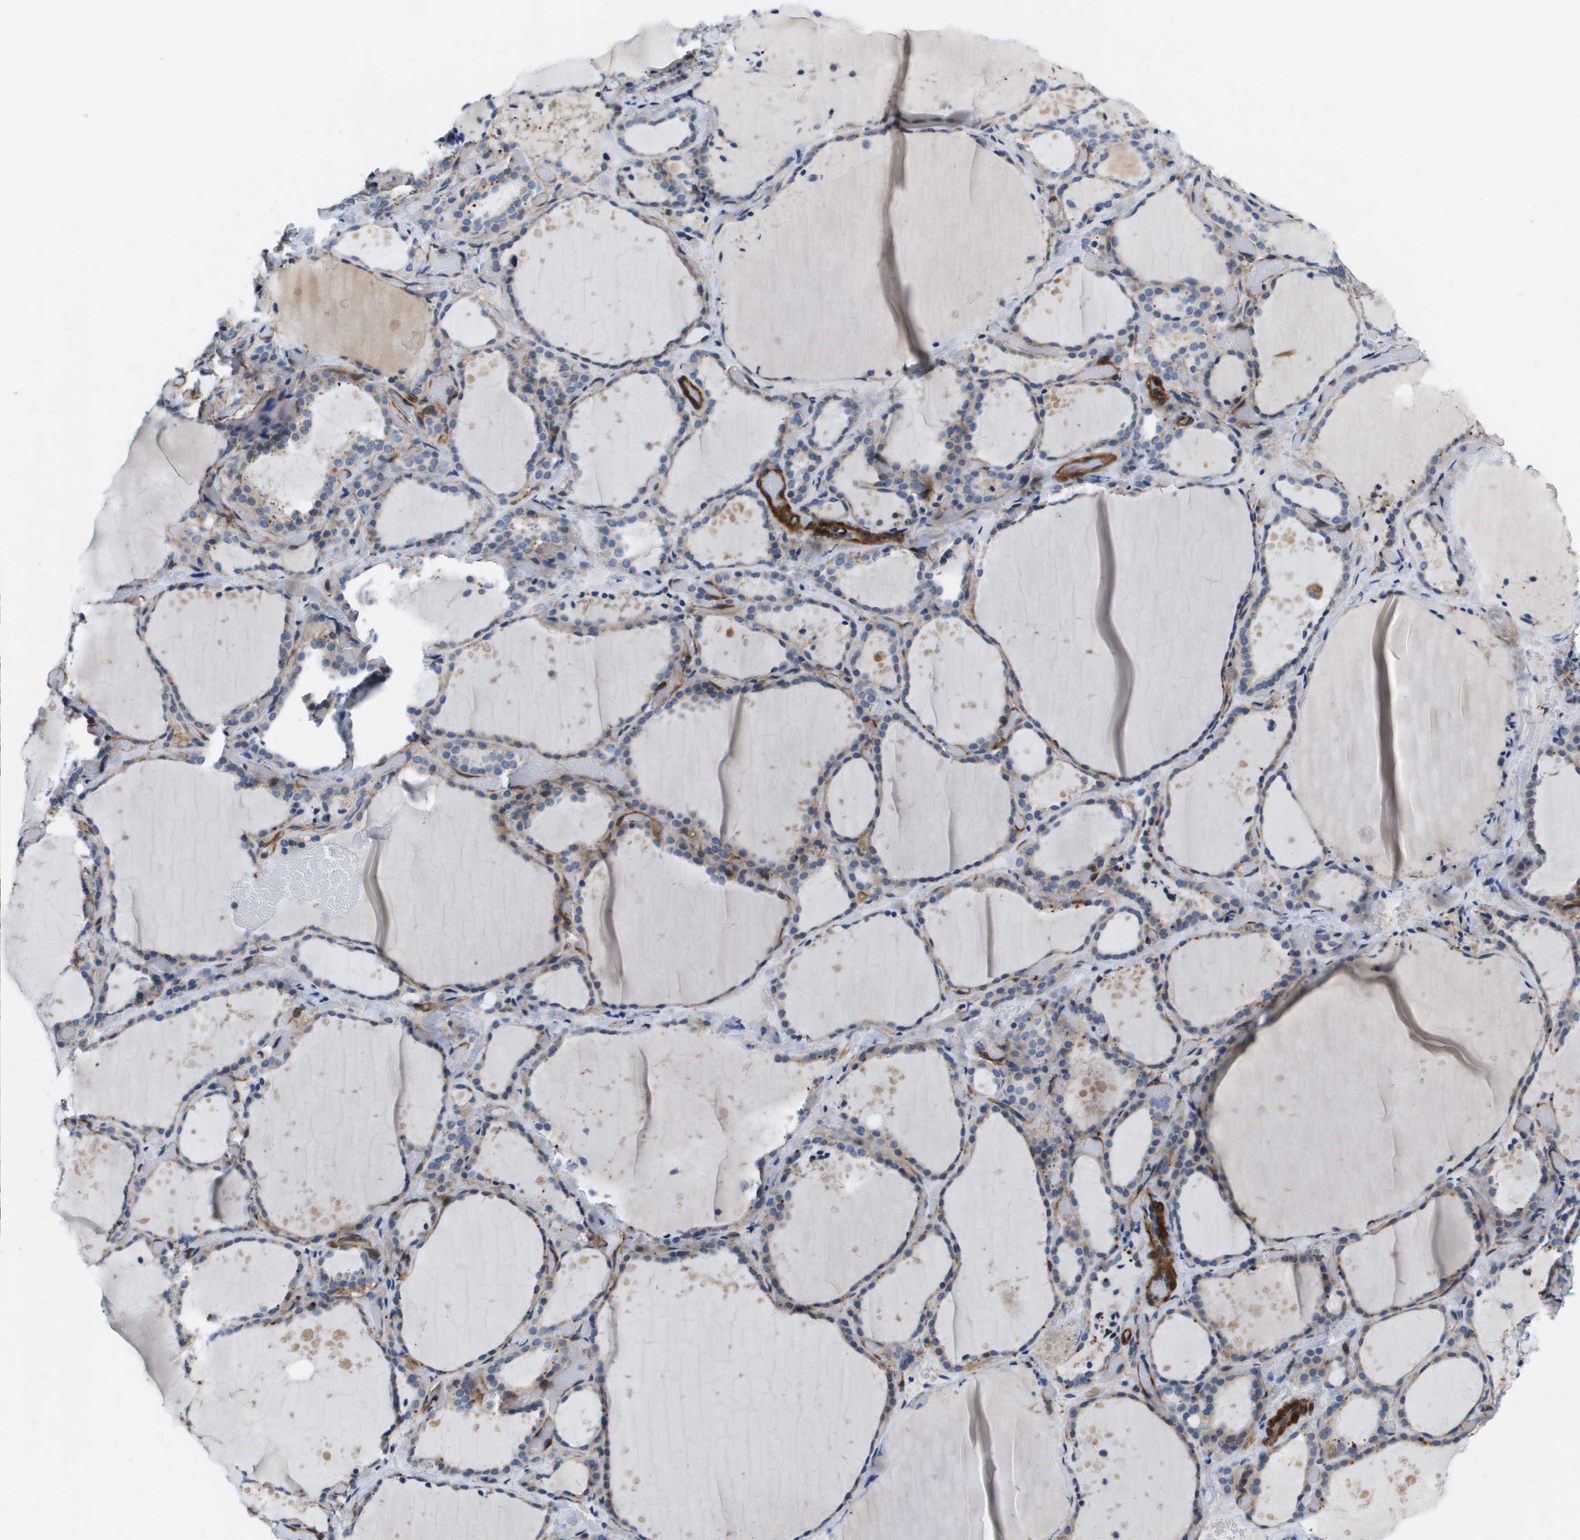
{"staining": {"intensity": "weak", "quantity": "<25%", "location": "cytoplasmic/membranous"}, "tissue": "thyroid gland", "cell_type": "Glandular cells", "image_type": "normal", "snomed": [{"axis": "morphology", "description": "Normal tissue, NOS"}, {"axis": "topography", "description": "Thyroid gland"}], "caption": "A high-resolution histopathology image shows immunohistochemistry (IHC) staining of normal thyroid gland, which shows no significant expression in glandular cells. Nuclei are stained in blue.", "gene": "LPP", "patient": {"sex": "female", "age": 44}}